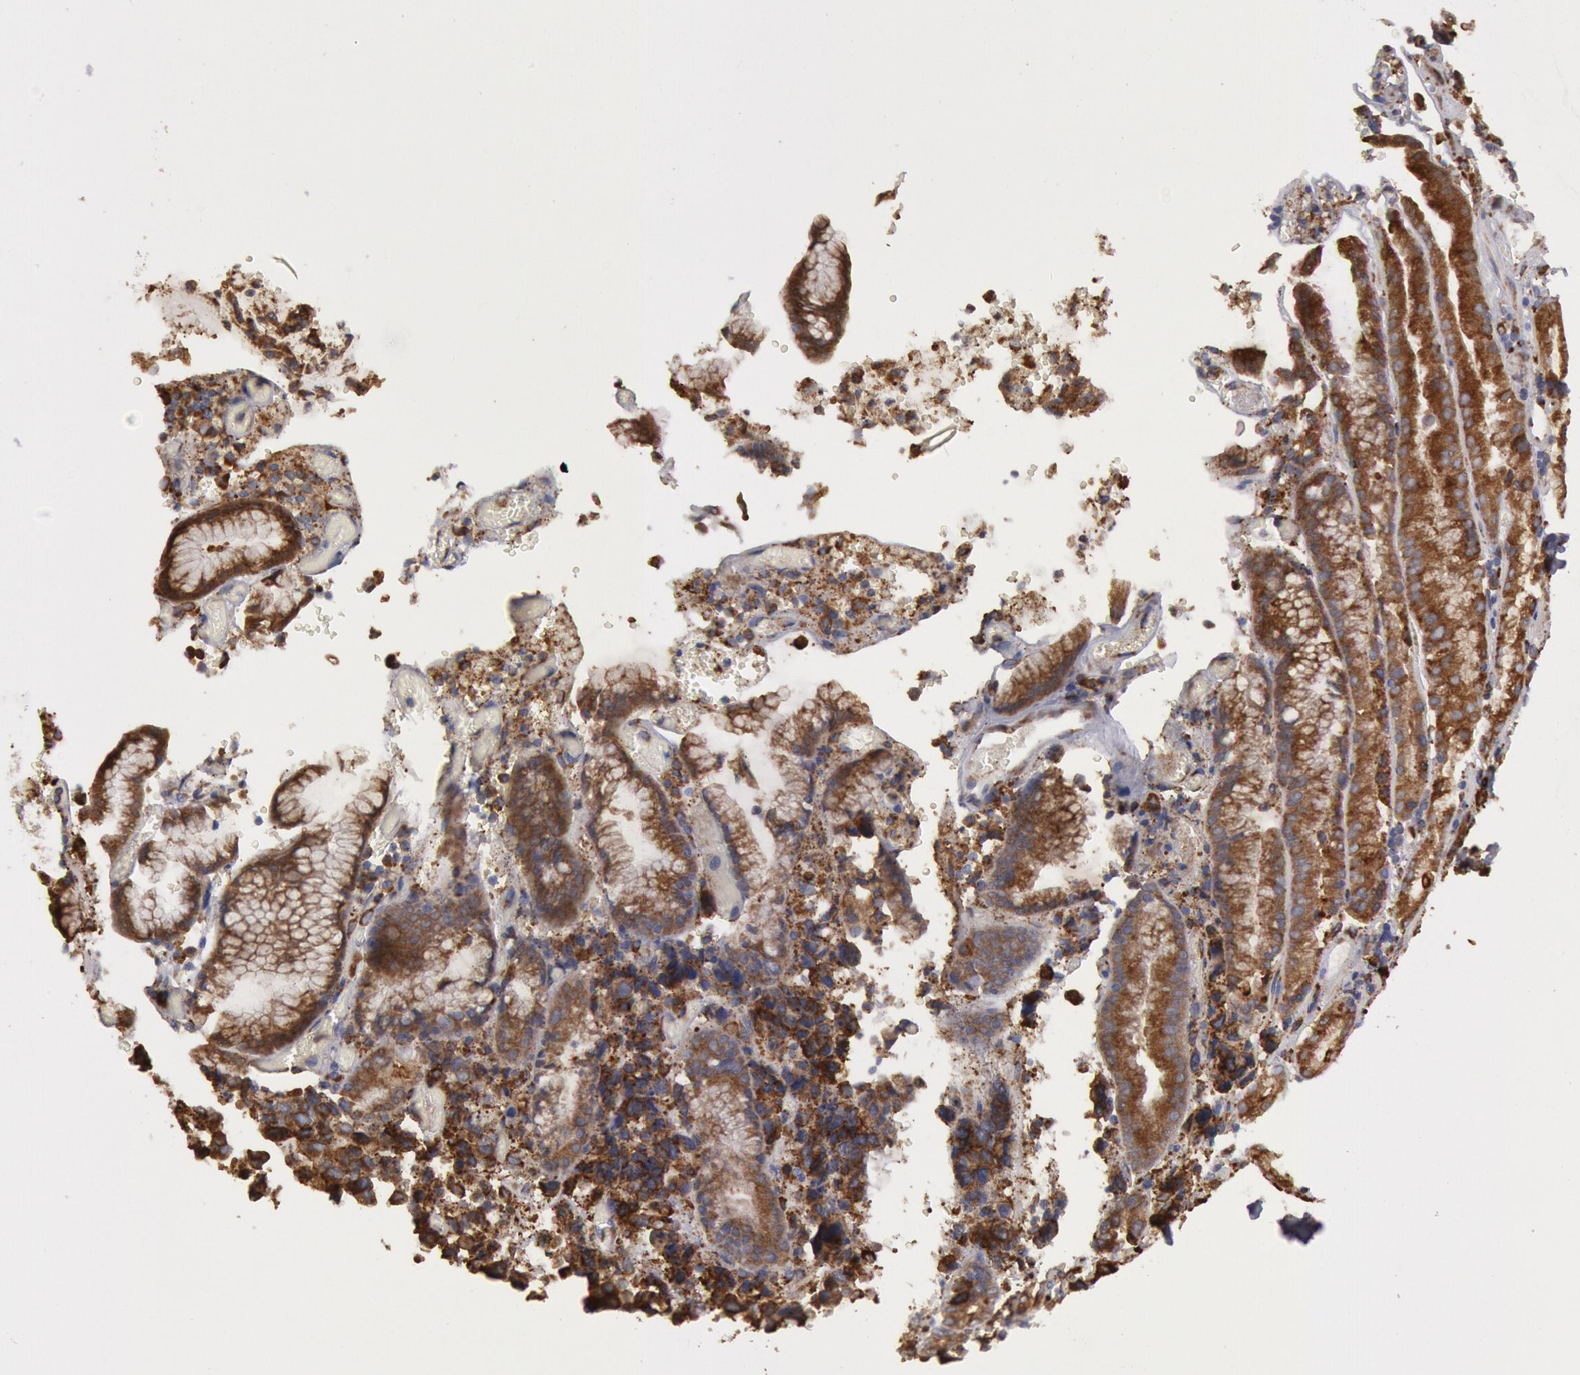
{"staining": {"intensity": "strong", "quantity": ">75%", "location": "cytoplasmic/membranous"}, "tissue": "stomach cancer", "cell_type": "Tumor cells", "image_type": "cancer", "snomed": [{"axis": "morphology", "description": "Adenocarcinoma, NOS"}, {"axis": "topography", "description": "Stomach, upper"}], "caption": "DAB (3,3'-diaminobenzidine) immunohistochemical staining of stomach cancer displays strong cytoplasmic/membranous protein positivity in about >75% of tumor cells. (DAB IHC with brightfield microscopy, high magnification).", "gene": "ERP44", "patient": {"sex": "male", "age": 71}}